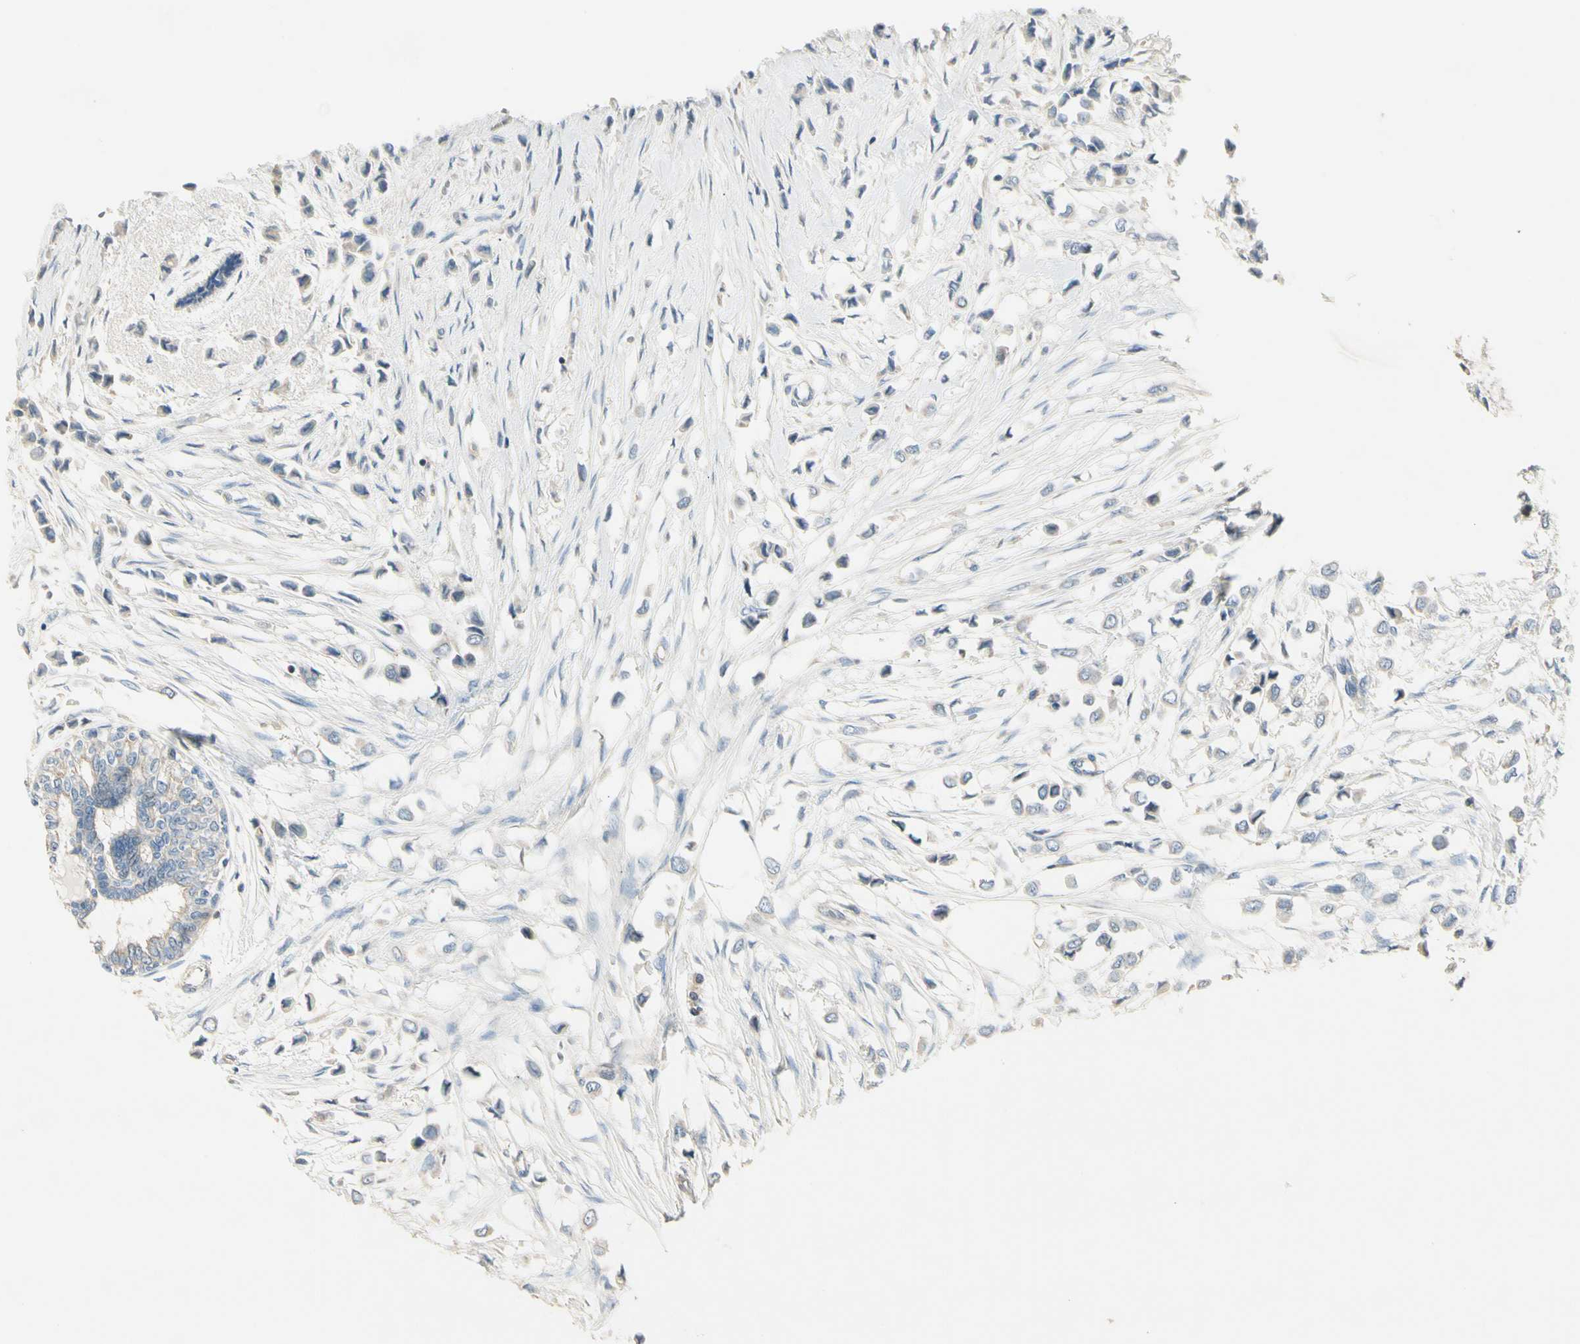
{"staining": {"intensity": "negative", "quantity": "none", "location": "none"}, "tissue": "breast cancer", "cell_type": "Tumor cells", "image_type": "cancer", "snomed": [{"axis": "morphology", "description": "Lobular carcinoma"}, {"axis": "topography", "description": "Breast"}], "caption": "IHC image of human breast cancer (lobular carcinoma) stained for a protein (brown), which exhibits no positivity in tumor cells. (DAB (3,3'-diaminobenzidine) immunohistochemistry with hematoxylin counter stain).", "gene": "ADGRA3", "patient": {"sex": "female", "age": 51}}